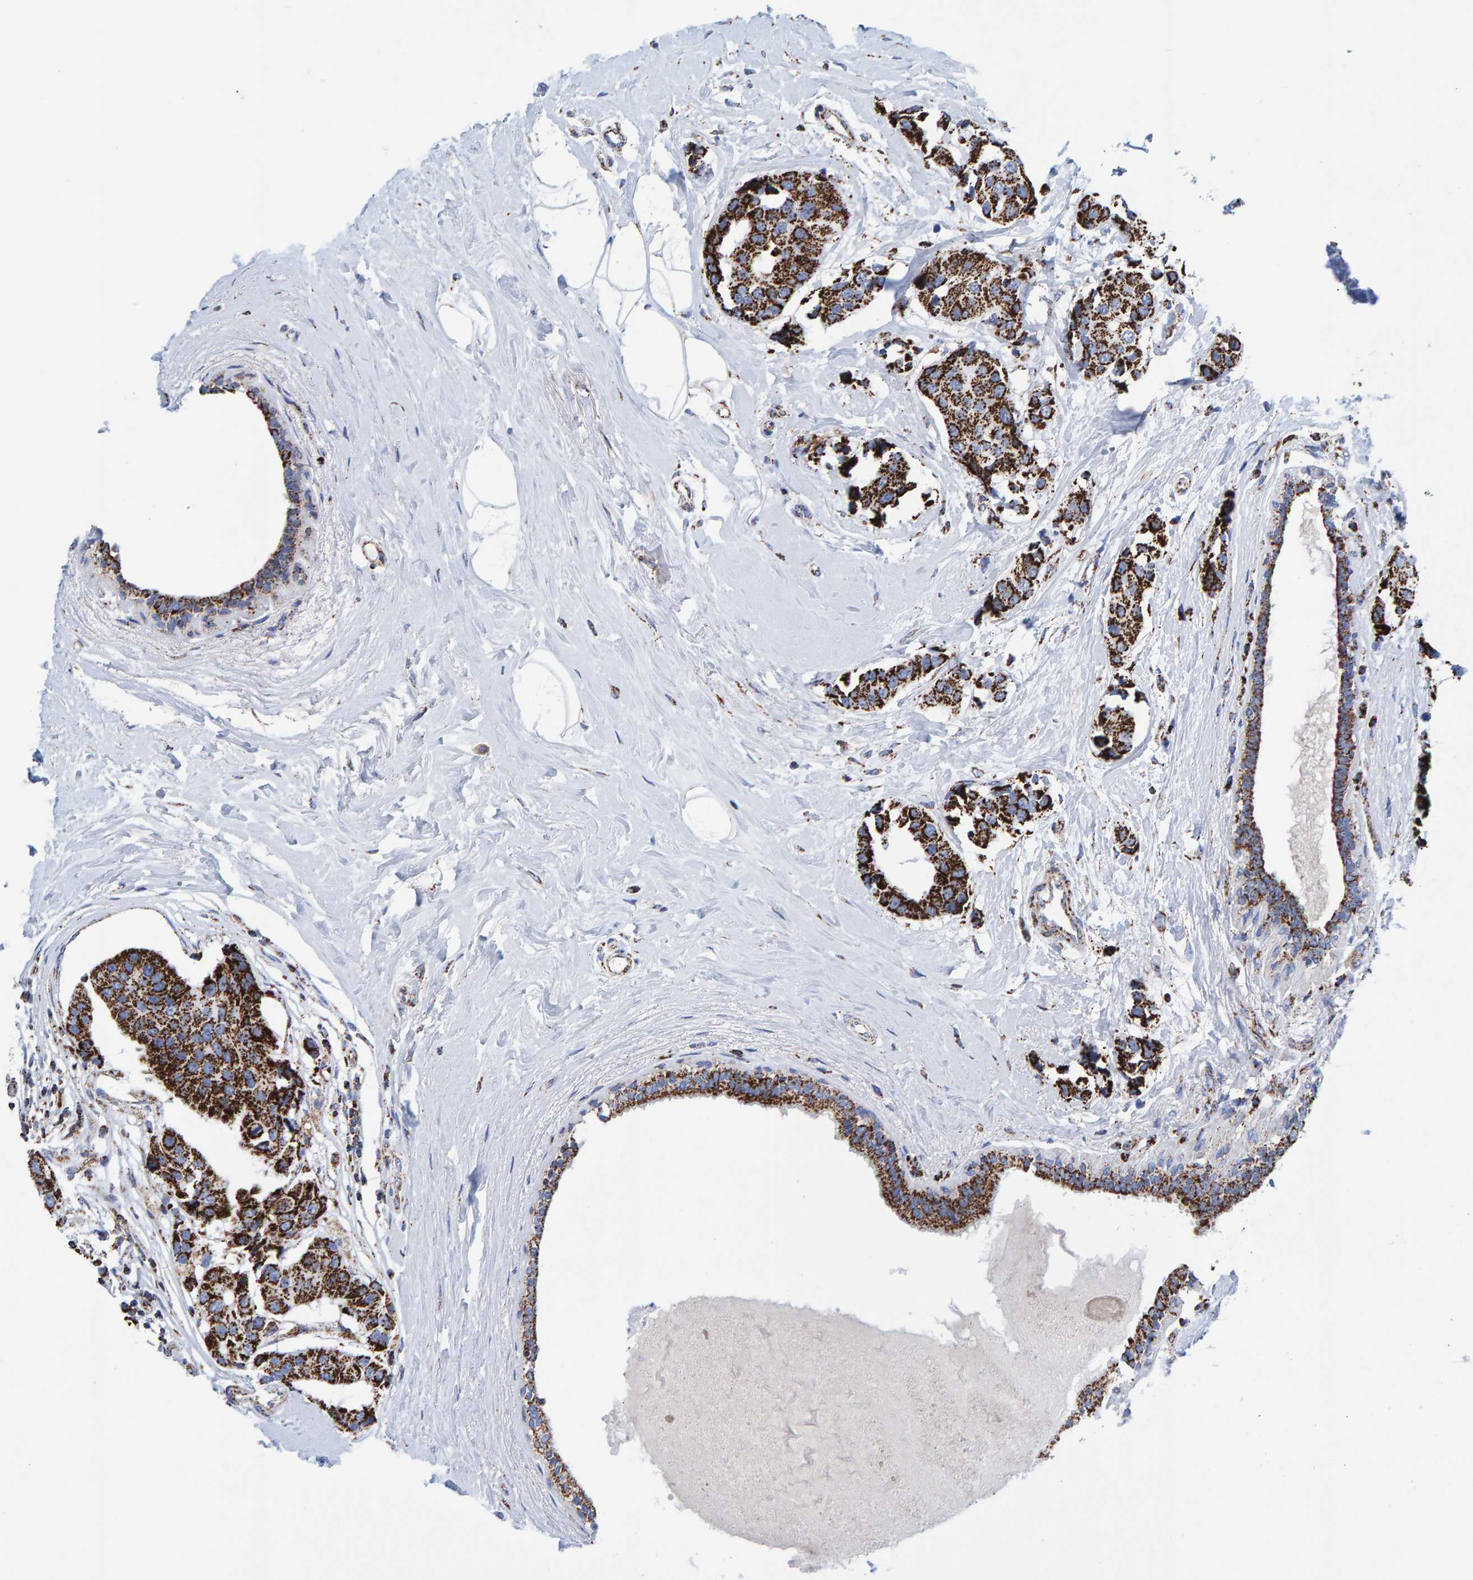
{"staining": {"intensity": "strong", "quantity": ">75%", "location": "cytoplasmic/membranous"}, "tissue": "breast cancer", "cell_type": "Tumor cells", "image_type": "cancer", "snomed": [{"axis": "morphology", "description": "Normal tissue, NOS"}, {"axis": "morphology", "description": "Duct carcinoma"}, {"axis": "topography", "description": "Breast"}], "caption": "Approximately >75% of tumor cells in human breast cancer show strong cytoplasmic/membranous protein expression as visualized by brown immunohistochemical staining.", "gene": "ENSG00000262660", "patient": {"sex": "female", "age": 39}}